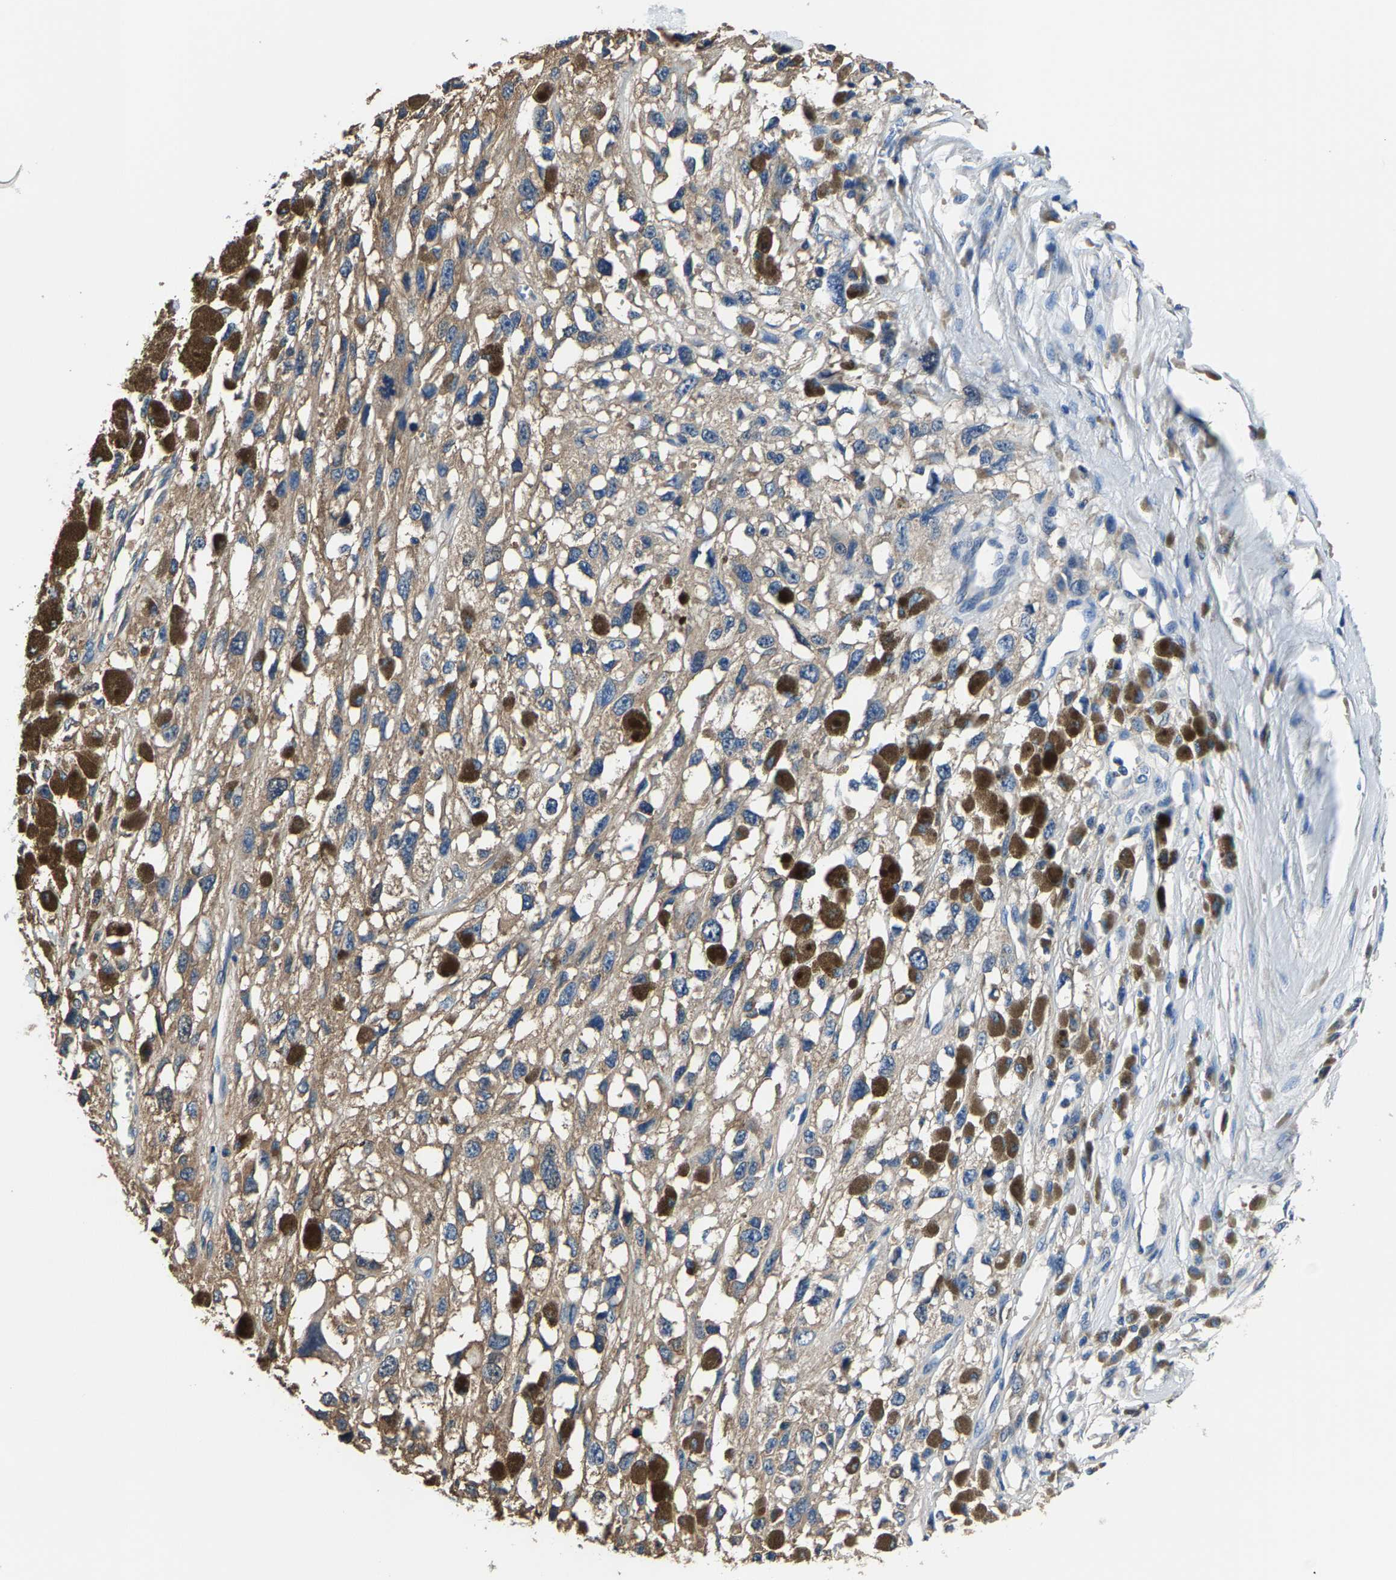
{"staining": {"intensity": "weak", "quantity": "25%-75%", "location": "cytoplasmic/membranous"}, "tissue": "melanoma", "cell_type": "Tumor cells", "image_type": "cancer", "snomed": [{"axis": "morphology", "description": "Malignant melanoma, Metastatic site"}, {"axis": "topography", "description": "Lymph node"}], "caption": "A micrograph of human melanoma stained for a protein reveals weak cytoplasmic/membranous brown staining in tumor cells. (Stains: DAB (3,3'-diaminobenzidine) in brown, nuclei in blue, Microscopy: brightfield microscopy at high magnification).", "gene": "ALDOB", "patient": {"sex": "male", "age": 59}}